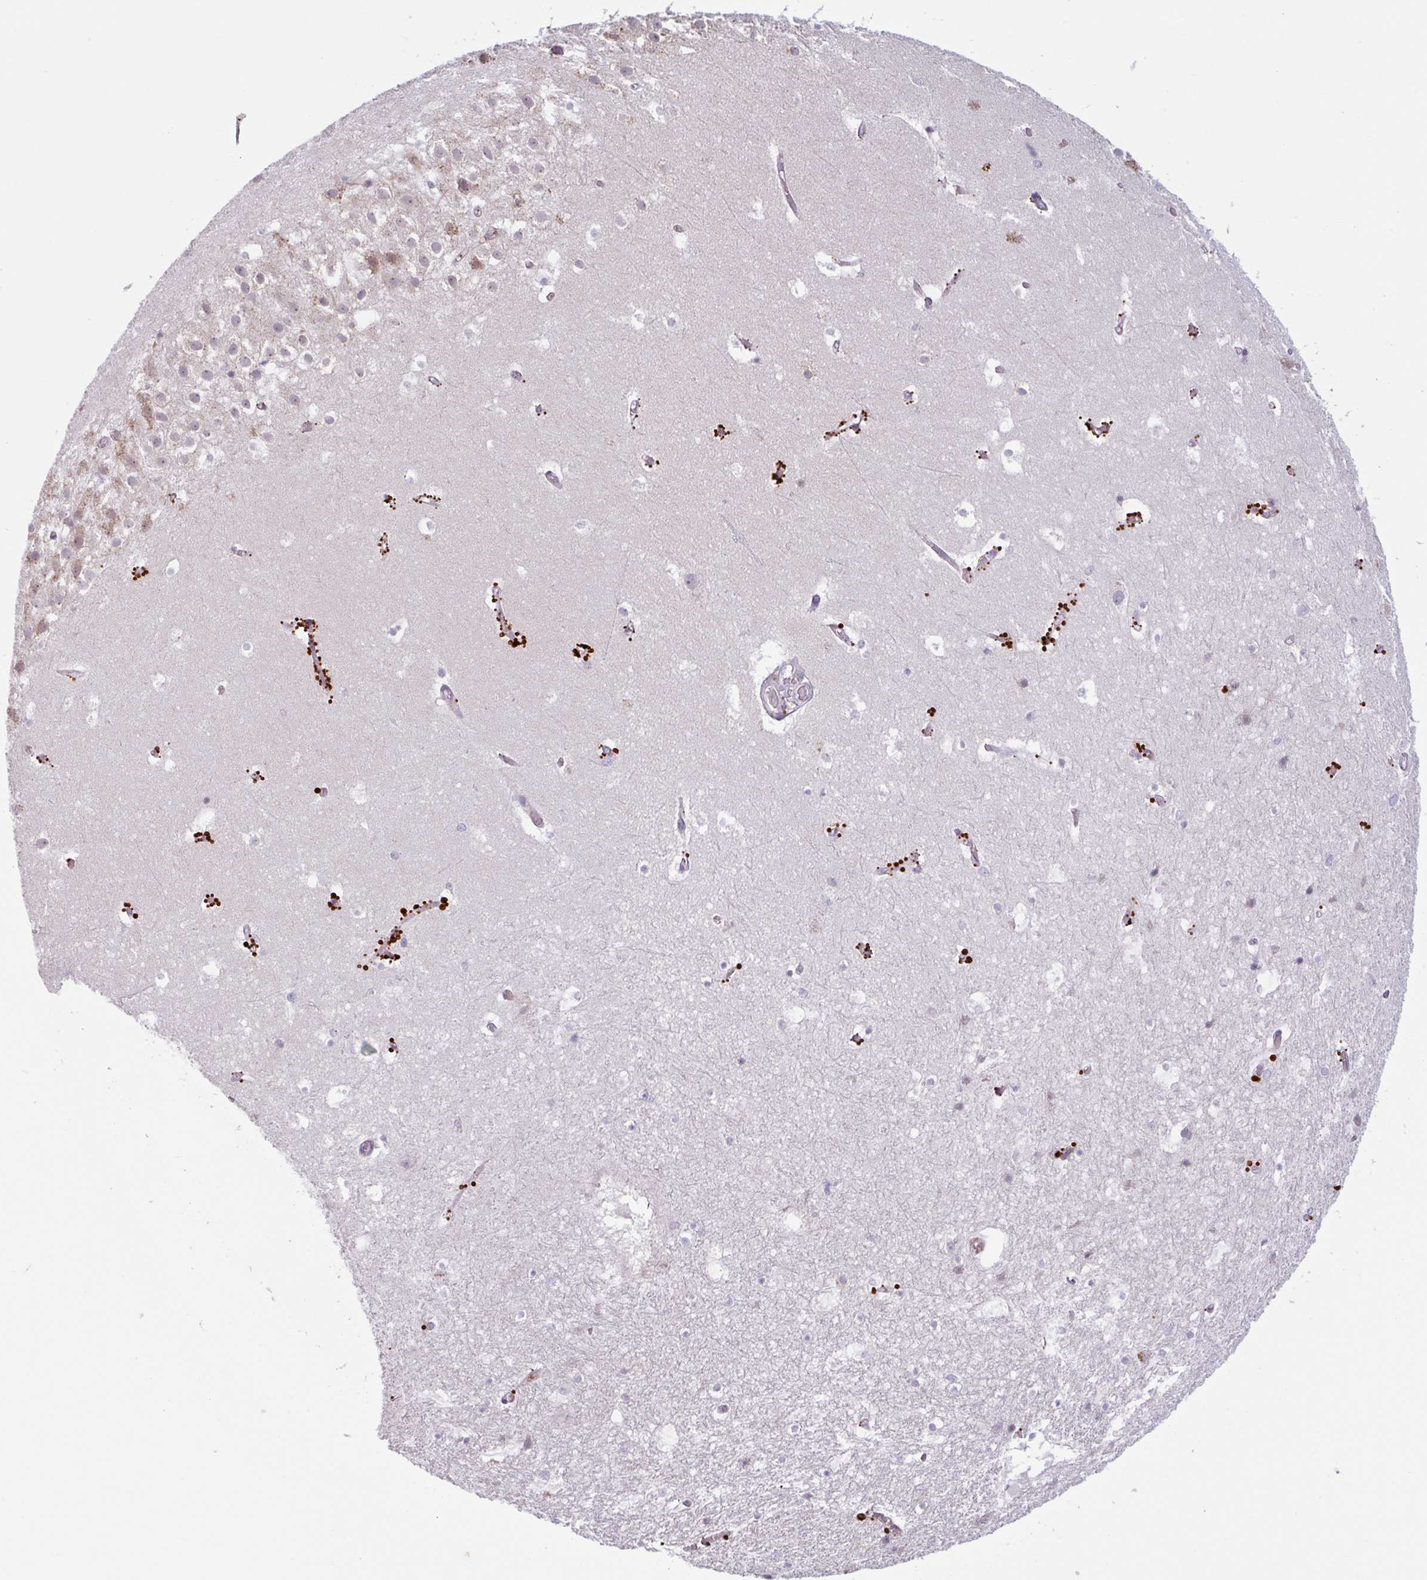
{"staining": {"intensity": "negative", "quantity": "none", "location": "none"}, "tissue": "hippocampus", "cell_type": "Glial cells", "image_type": "normal", "snomed": [{"axis": "morphology", "description": "Normal tissue, NOS"}, {"axis": "topography", "description": "Hippocampus"}], "caption": "The IHC micrograph has no significant expression in glial cells of hippocampus.", "gene": "TAF1D", "patient": {"sex": "female", "age": 52}}